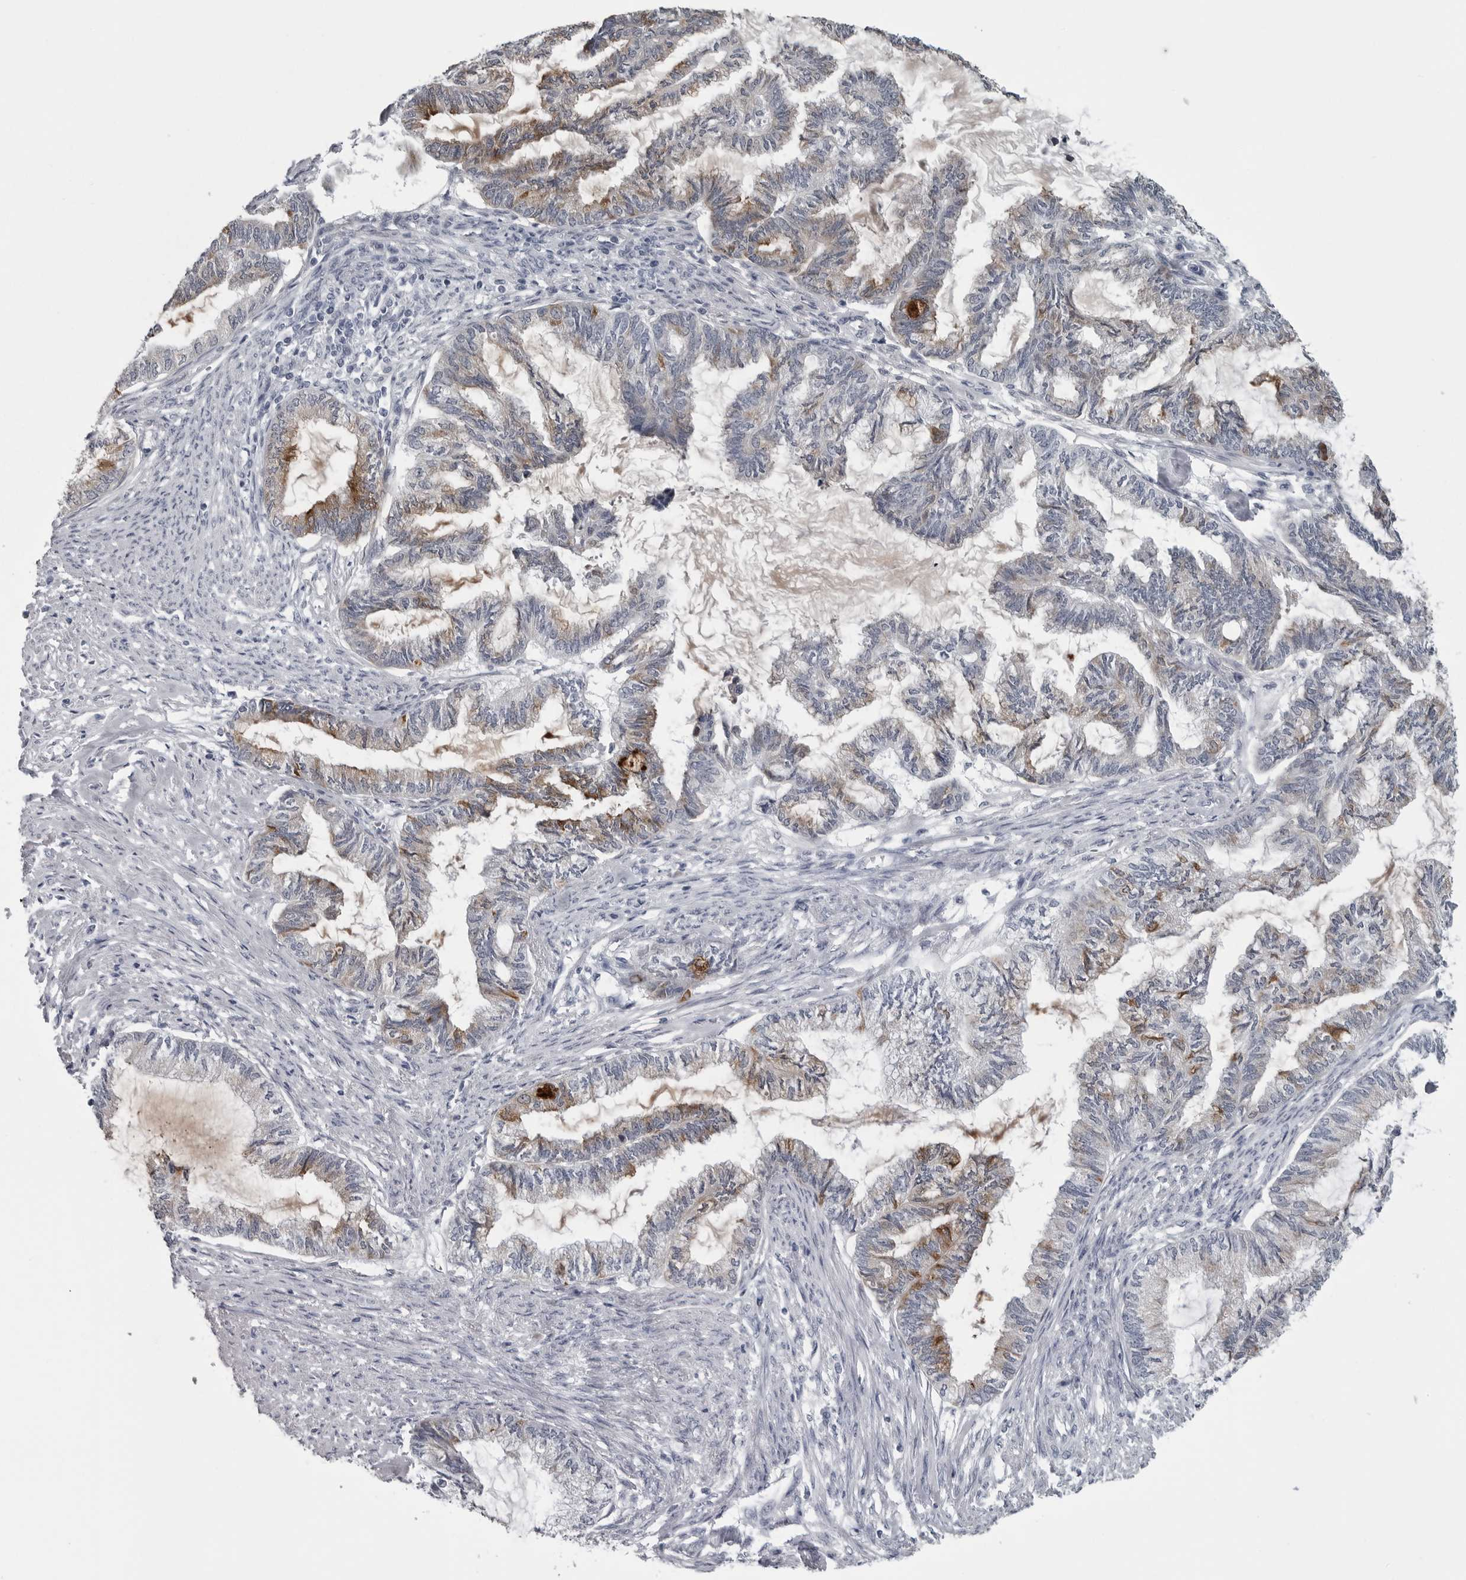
{"staining": {"intensity": "moderate", "quantity": "<25%", "location": "cytoplasmic/membranous"}, "tissue": "endometrial cancer", "cell_type": "Tumor cells", "image_type": "cancer", "snomed": [{"axis": "morphology", "description": "Adenocarcinoma, NOS"}, {"axis": "topography", "description": "Endometrium"}], "caption": "An IHC micrograph of tumor tissue is shown. Protein staining in brown shows moderate cytoplasmic/membranous positivity in endometrial adenocarcinoma within tumor cells. Nuclei are stained in blue.", "gene": "MYOC", "patient": {"sex": "female", "age": 86}}